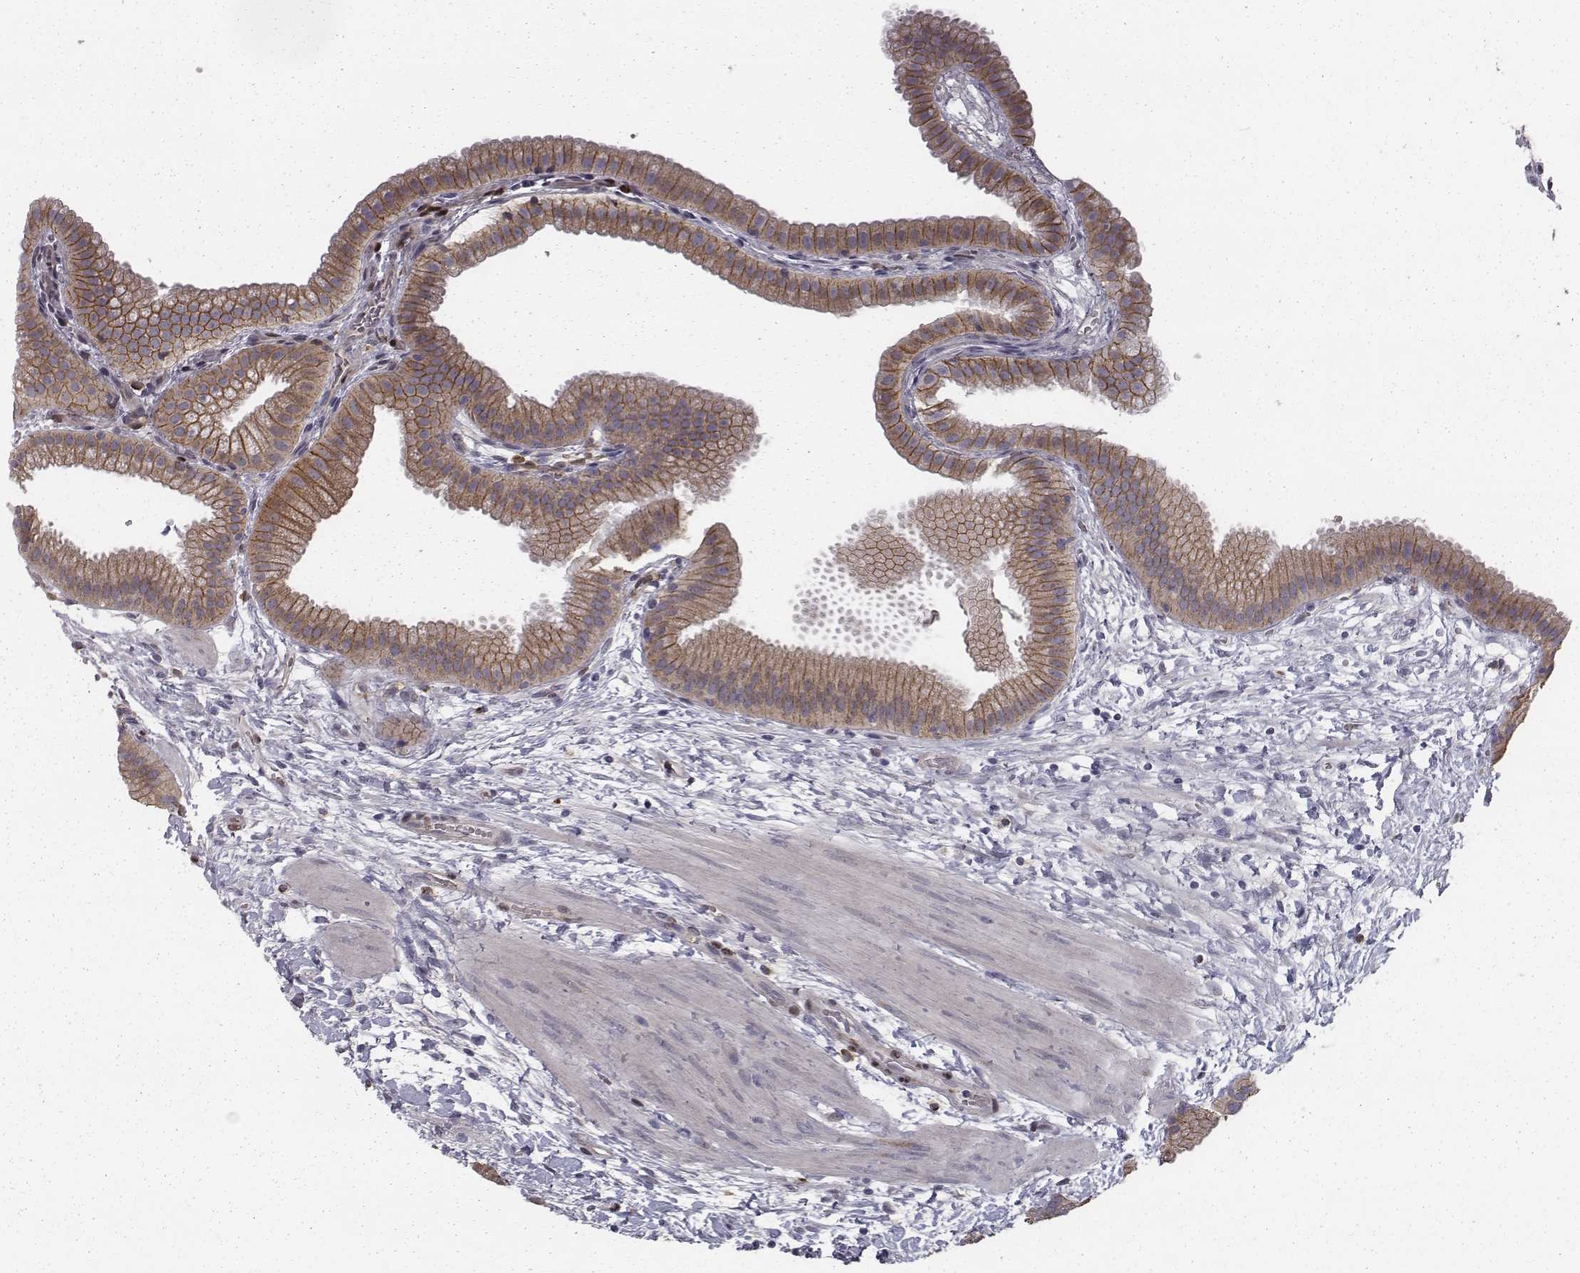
{"staining": {"intensity": "moderate", "quantity": ">75%", "location": "cytoplasmic/membranous"}, "tissue": "gallbladder", "cell_type": "Glandular cells", "image_type": "normal", "snomed": [{"axis": "morphology", "description": "Normal tissue, NOS"}, {"axis": "topography", "description": "Gallbladder"}], "caption": "Immunohistochemical staining of benign human gallbladder displays medium levels of moderate cytoplasmic/membranous staining in about >75% of glandular cells.", "gene": "ISYNA1", "patient": {"sex": "female", "age": 63}}